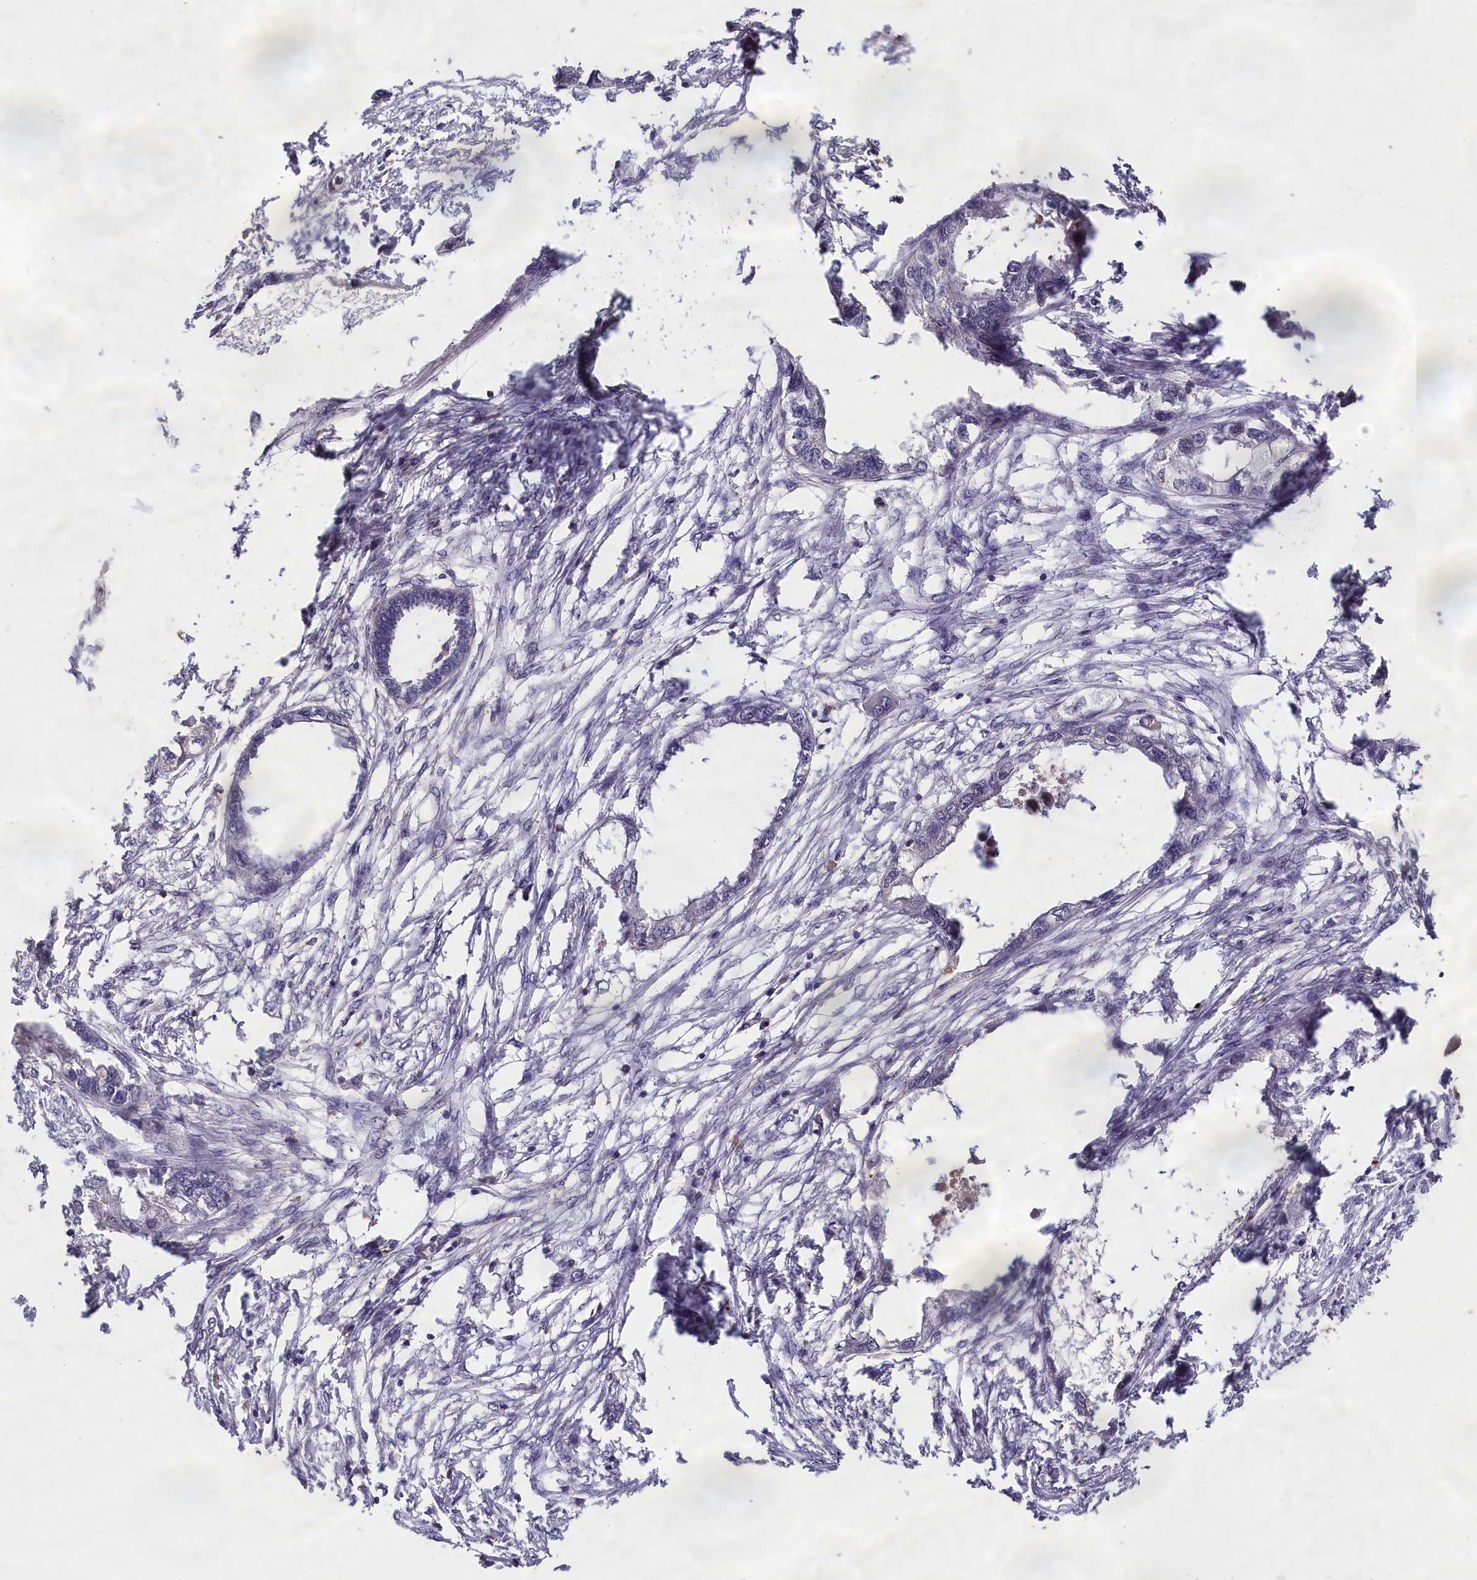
{"staining": {"intensity": "negative", "quantity": "none", "location": "none"}, "tissue": "endometrial cancer", "cell_type": "Tumor cells", "image_type": "cancer", "snomed": [{"axis": "morphology", "description": "Adenocarcinoma, NOS"}, {"axis": "morphology", "description": "Adenocarcinoma, metastatic, NOS"}, {"axis": "topography", "description": "Adipose tissue"}, {"axis": "topography", "description": "Endometrium"}], "caption": "Tumor cells show no significant protein expression in endometrial cancer (adenocarcinoma).", "gene": "CLRN2", "patient": {"sex": "female", "age": 67}}